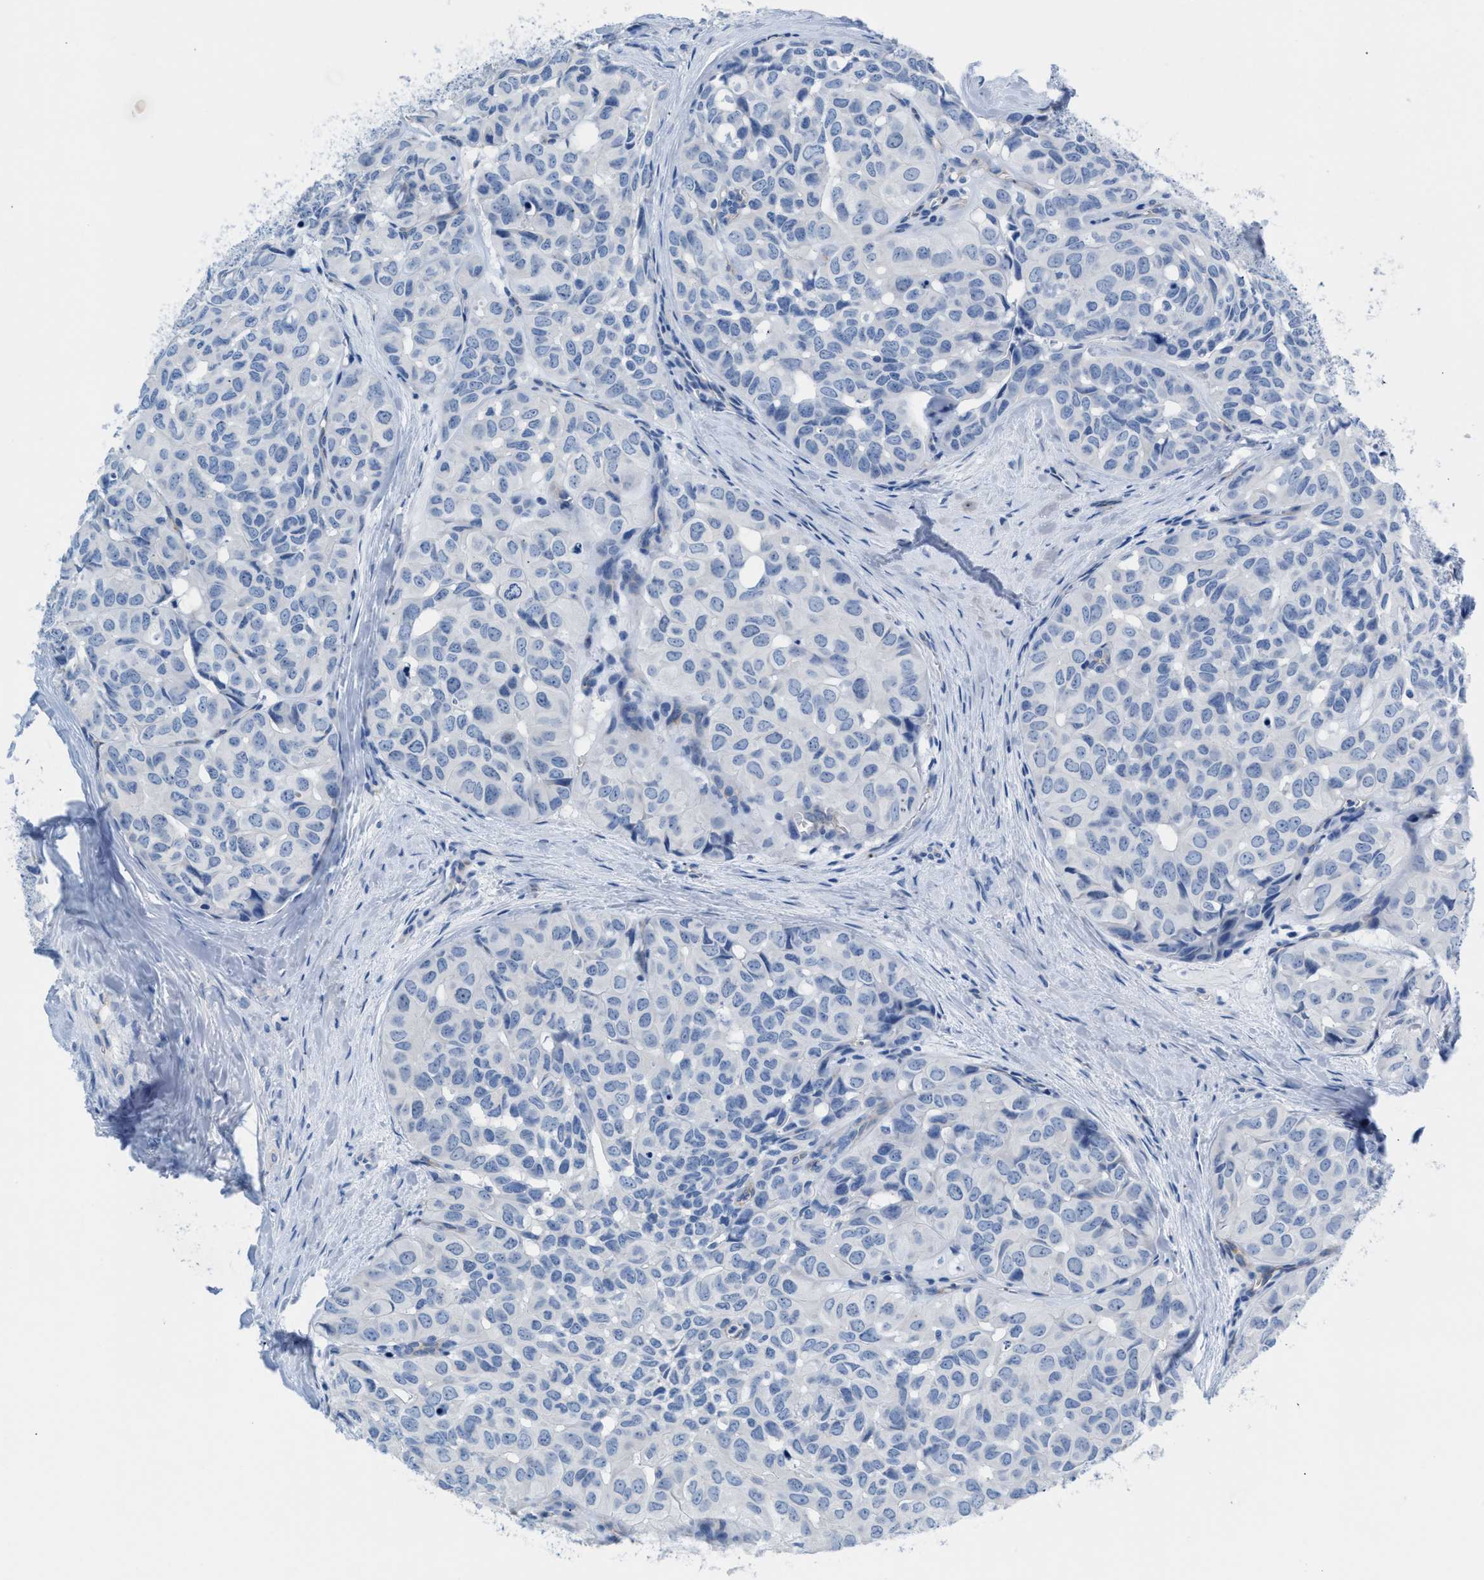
{"staining": {"intensity": "negative", "quantity": "none", "location": "none"}, "tissue": "head and neck cancer", "cell_type": "Tumor cells", "image_type": "cancer", "snomed": [{"axis": "morphology", "description": "Adenocarcinoma, NOS"}, {"axis": "topography", "description": "Salivary gland, NOS"}, {"axis": "topography", "description": "Head-Neck"}], "caption": "This micrograph is of adenocarcinoma (head and neck) stained with IHC to label a protein in brown with the nuclei are counter-stained blue. There is no expression in tumor cells.", "gene": "SLFN13", "patient": {"sex": "female", "age": 76}}